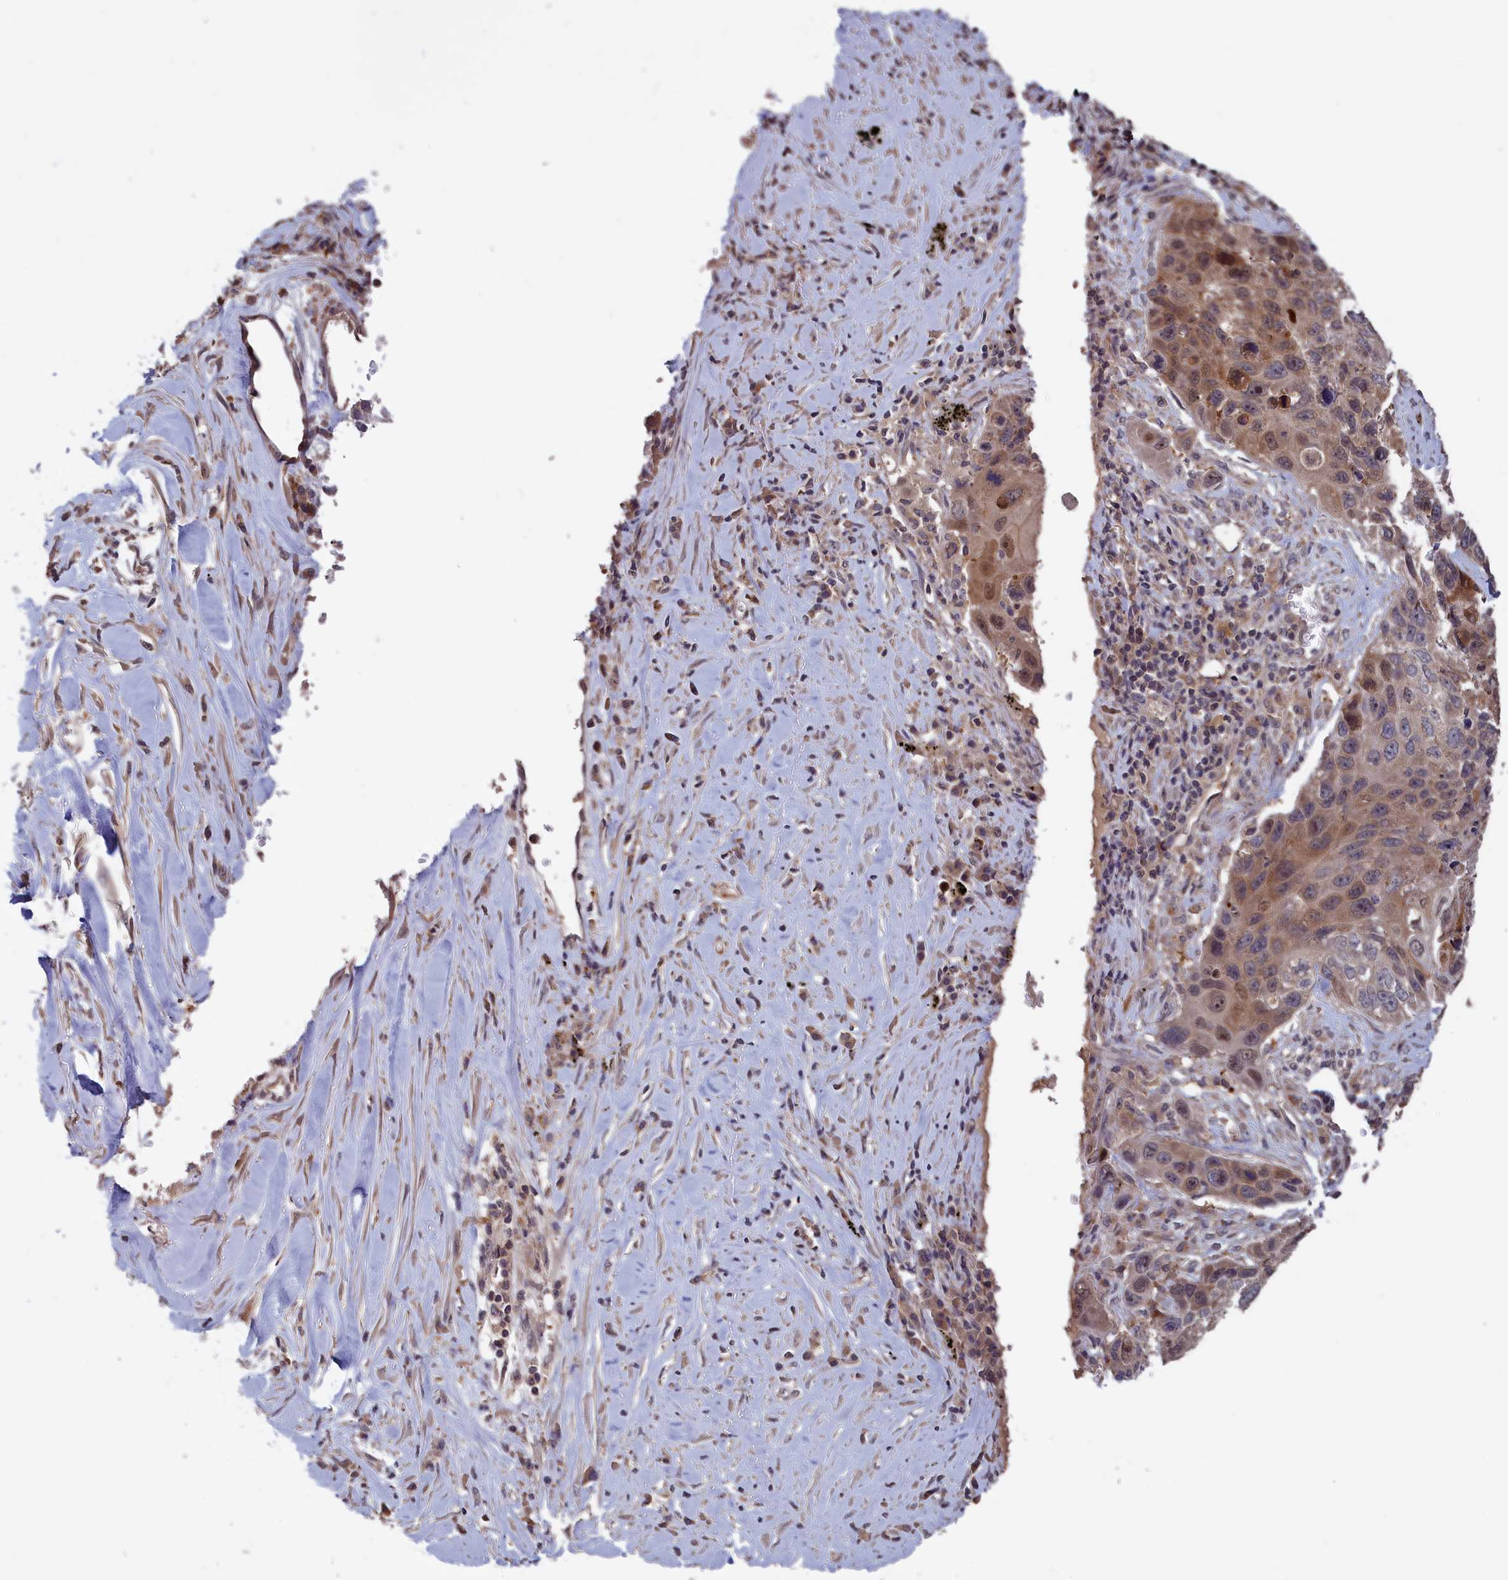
{"staining": {"intensity": "moderate", "quantity": "25%-75%", "location": "cytoplasmic/membranous,nuclear"}, "tissue": "lung cancer", "cell_type": "Tumor cells", "image_type": "cancer", "snomed": [{"axis": "morphology", "description": "Squamous cell carcinoma, NOS"}, {"axis": "topography", "description": "Lung"}], "caption": "Immunohistochemistry histopathology image of neoplastic tissue: human squamous cell carcinoma (lung) stained using immunohistochemistry demonstrates medium levels of moderate protein expression localized specifically in the cytoplasmic/membranous and nuclear of tumor cells, appearing as a cytoplasmic/membranous and nuclear brown color.", "gene": "CACTIN", "patient": {"sex": "male", "age": 61}}